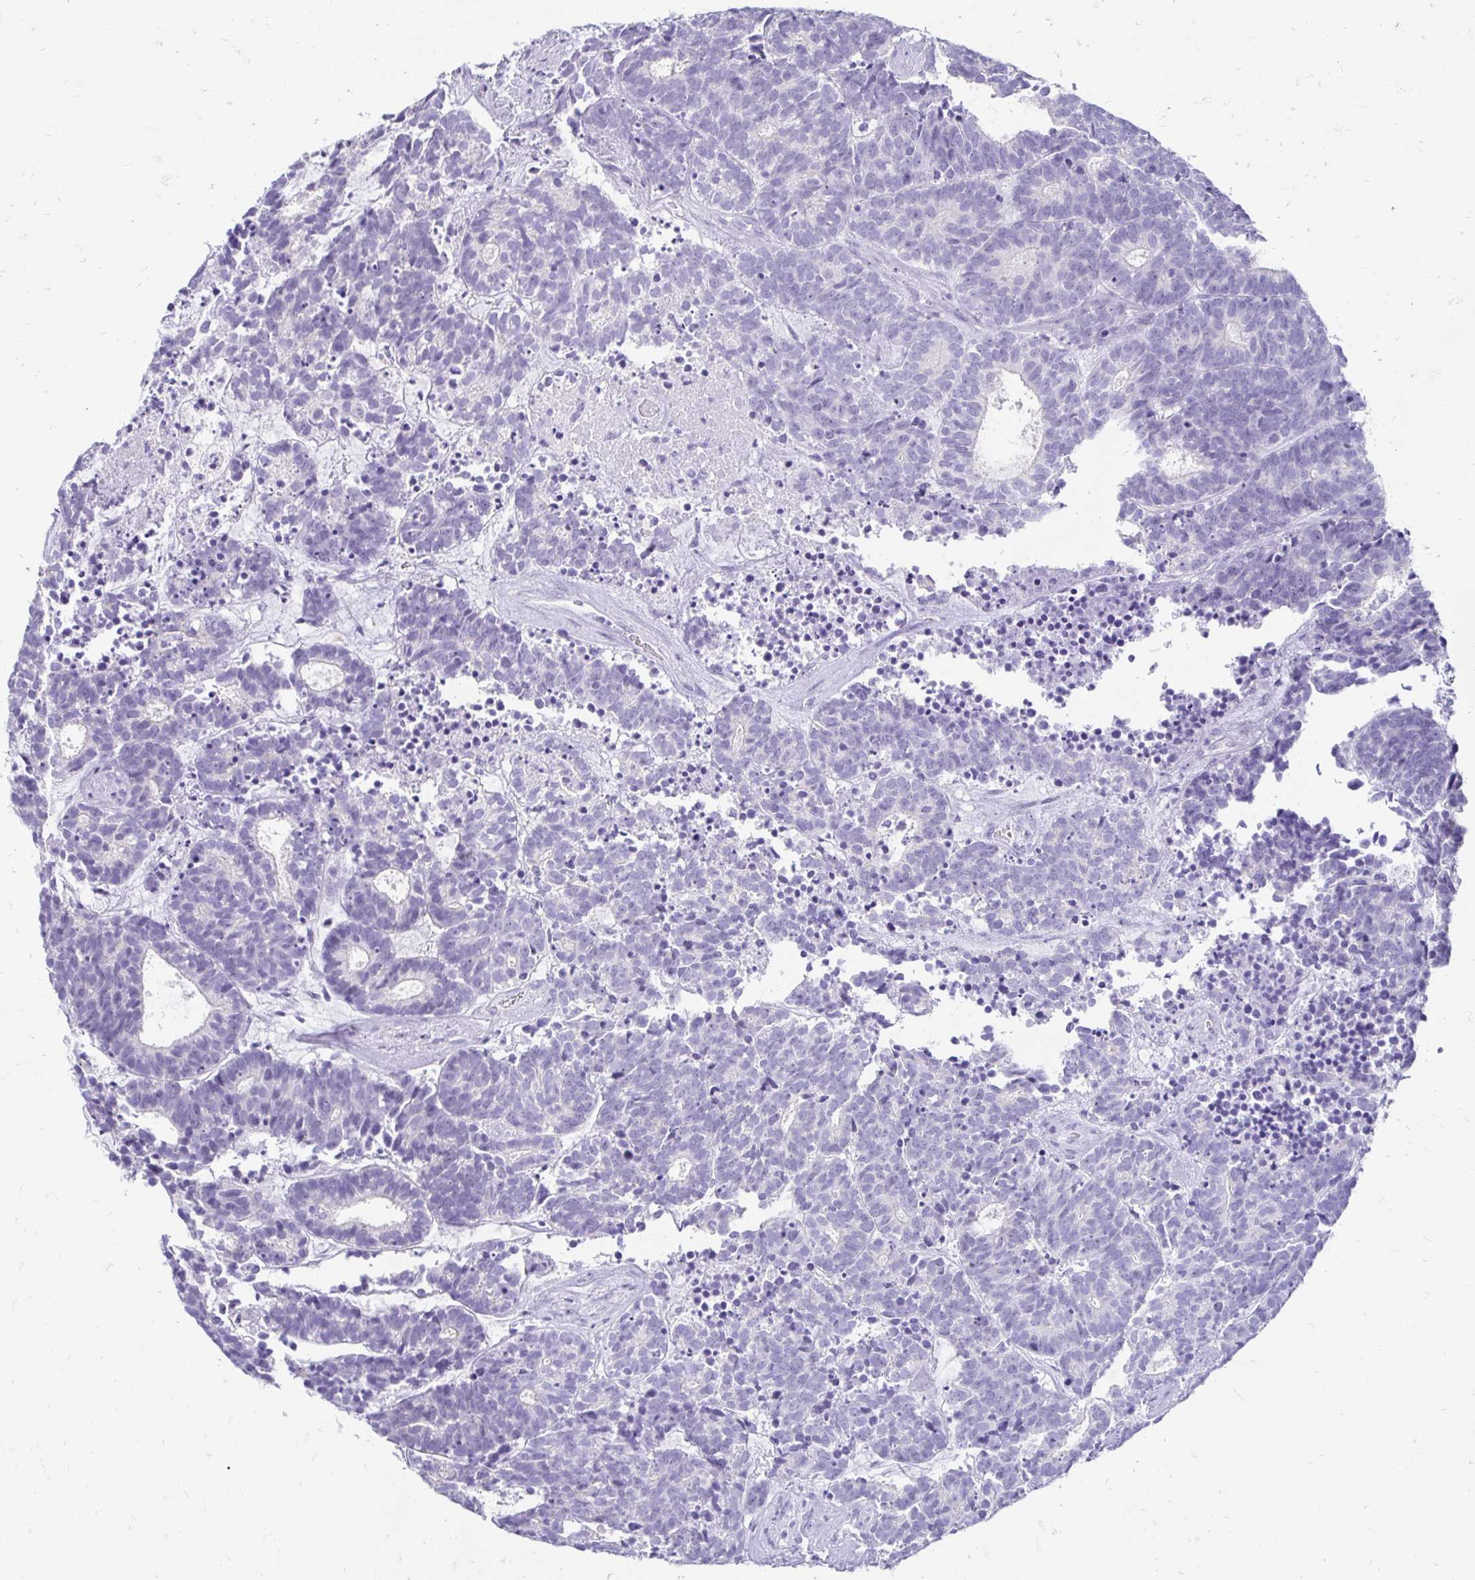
{"staining": {"intensity": "negative", "quantity": "none", "location": "none"}, "tissue": "head and neck cancer", "cell_type": "Tumor cells", "image_type": "cancer", "snomed": [{"axis": "morphology", "description": "Adenocarcinoma, NOS"}, {"axis": "topography", "description": "Head-Neck"}], "caption": "An image of head and neck adenocarcinoma stained for a protein demonstrates no brown staining in tumor cells.", "gene": "CST6", "patient": {"sex": "female", "age": 81}}